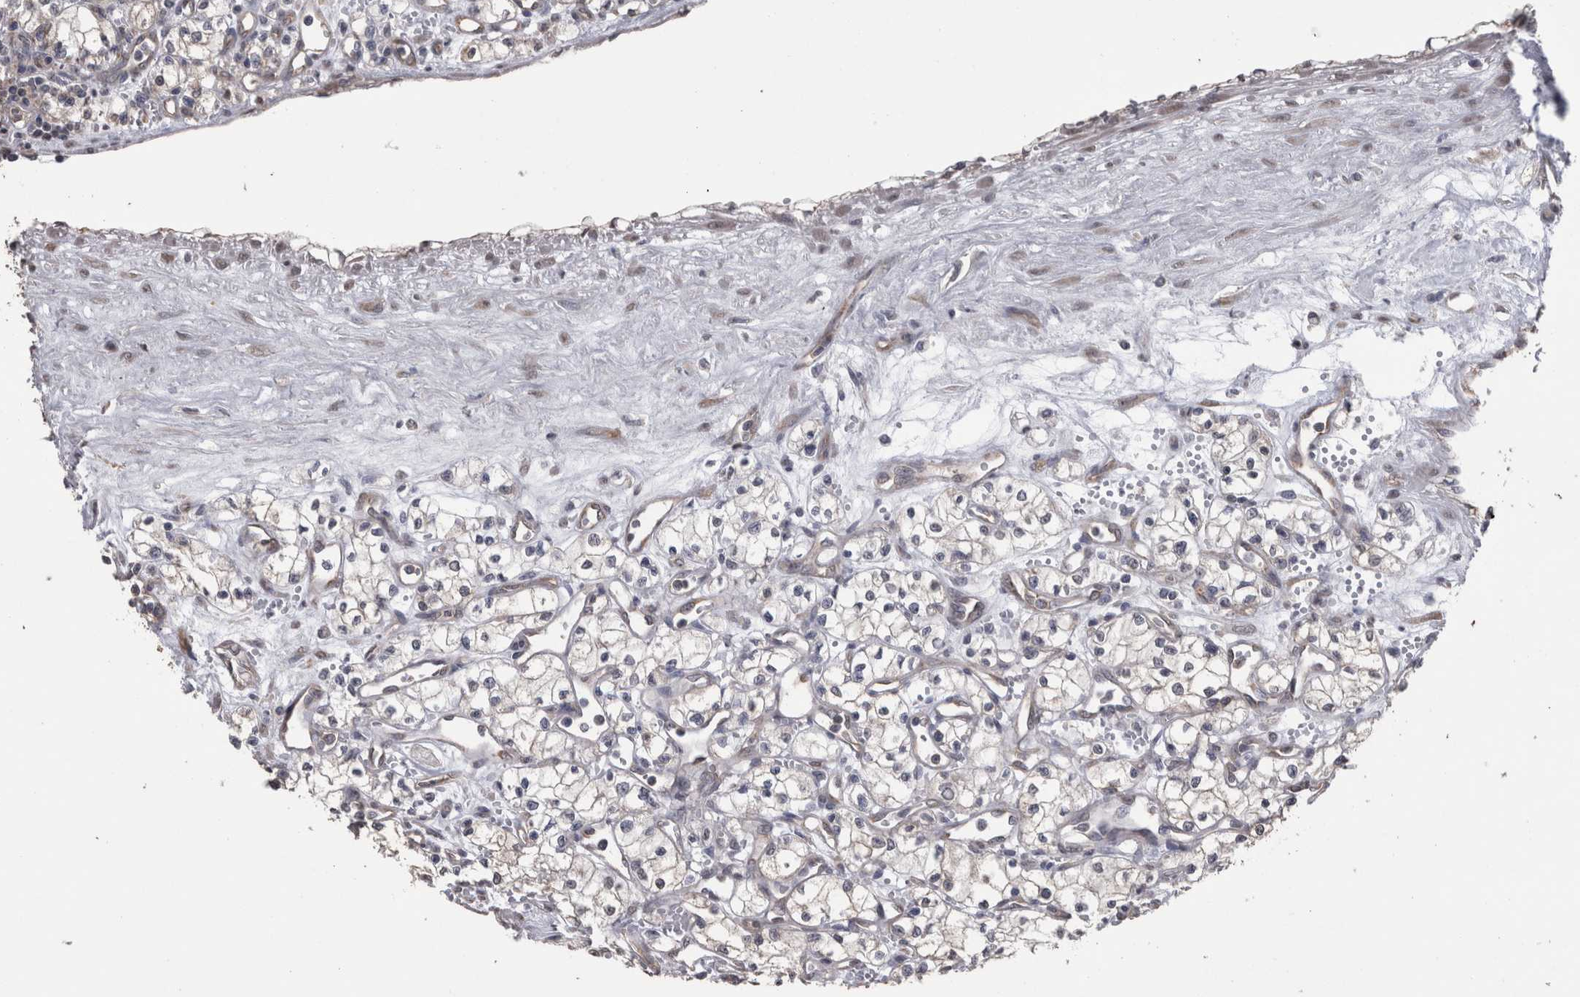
{"staining": {"intensity": "negative", "quantity": "none", "location": "none"}, "tissue": "renal cancer", "cell_type": "Tumor cells", "image_type": "cancer", "snomed": [{"axis": "morphology", "description": "Adenocarcinoma, NOS"}, {"axis": "topography", "description": "Kidney"}], "caption": "Tumor cells show no significant protein expression in adenocarcinoma (renal).", "gene": "DDX6", "patient": {"sex": "male", "age": 59}}